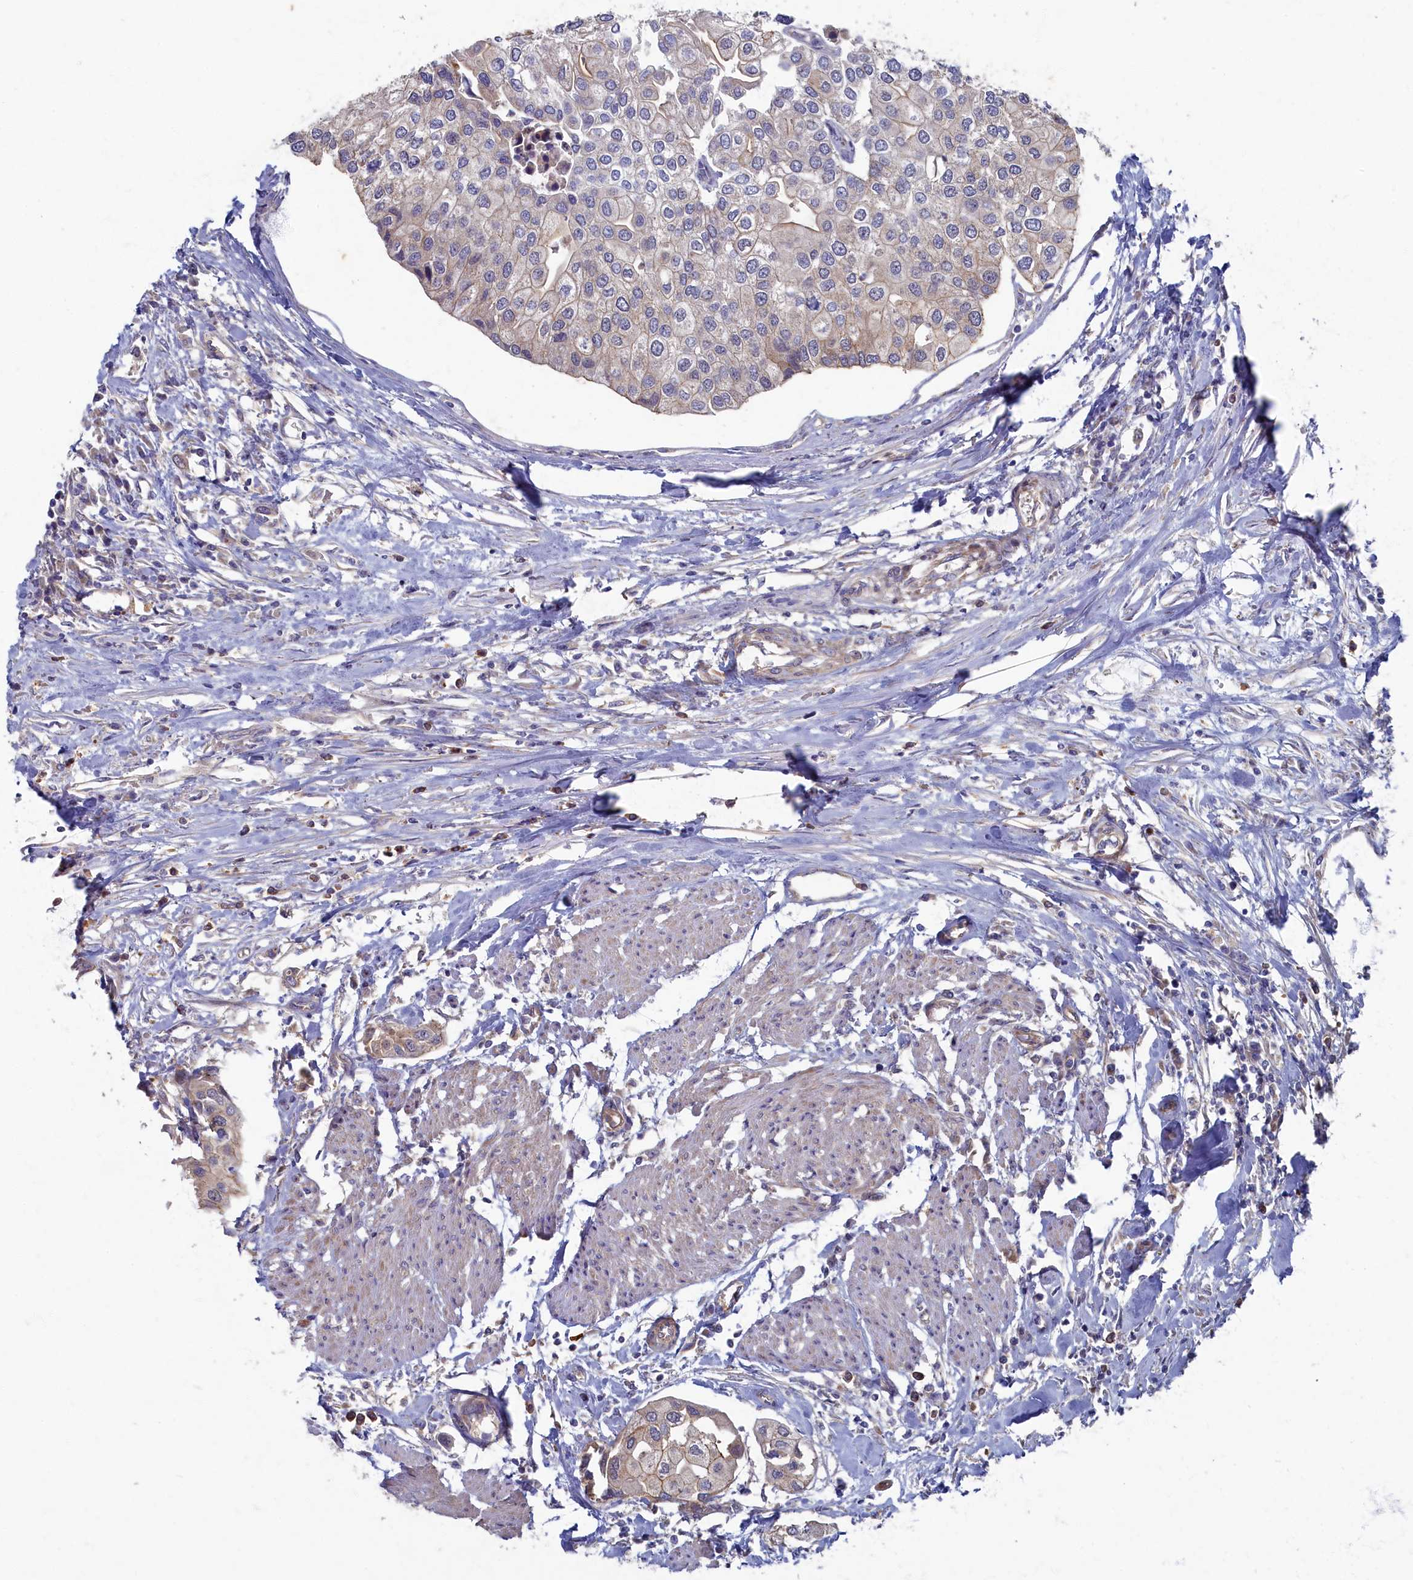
{"staining": {"intensity": "weak", "quantity": "<25%", "location": "cytoplasmic/membranous"}, "tissue": "urothelial cancer", "cell_type": "Tumor cells", "image_type": "cancer", "snomed": [{"axis": "morphology", "description": "Urothelial carcinoma, High grade"}, {"axis": "topography", "description": "Urinary bladder"}], "caption": "Micrograph shows no protein positivity in tumor cells of urothelial cancer tissue.", "gene": "WDR59", "patient": {"sex": "male", "age": 64}}